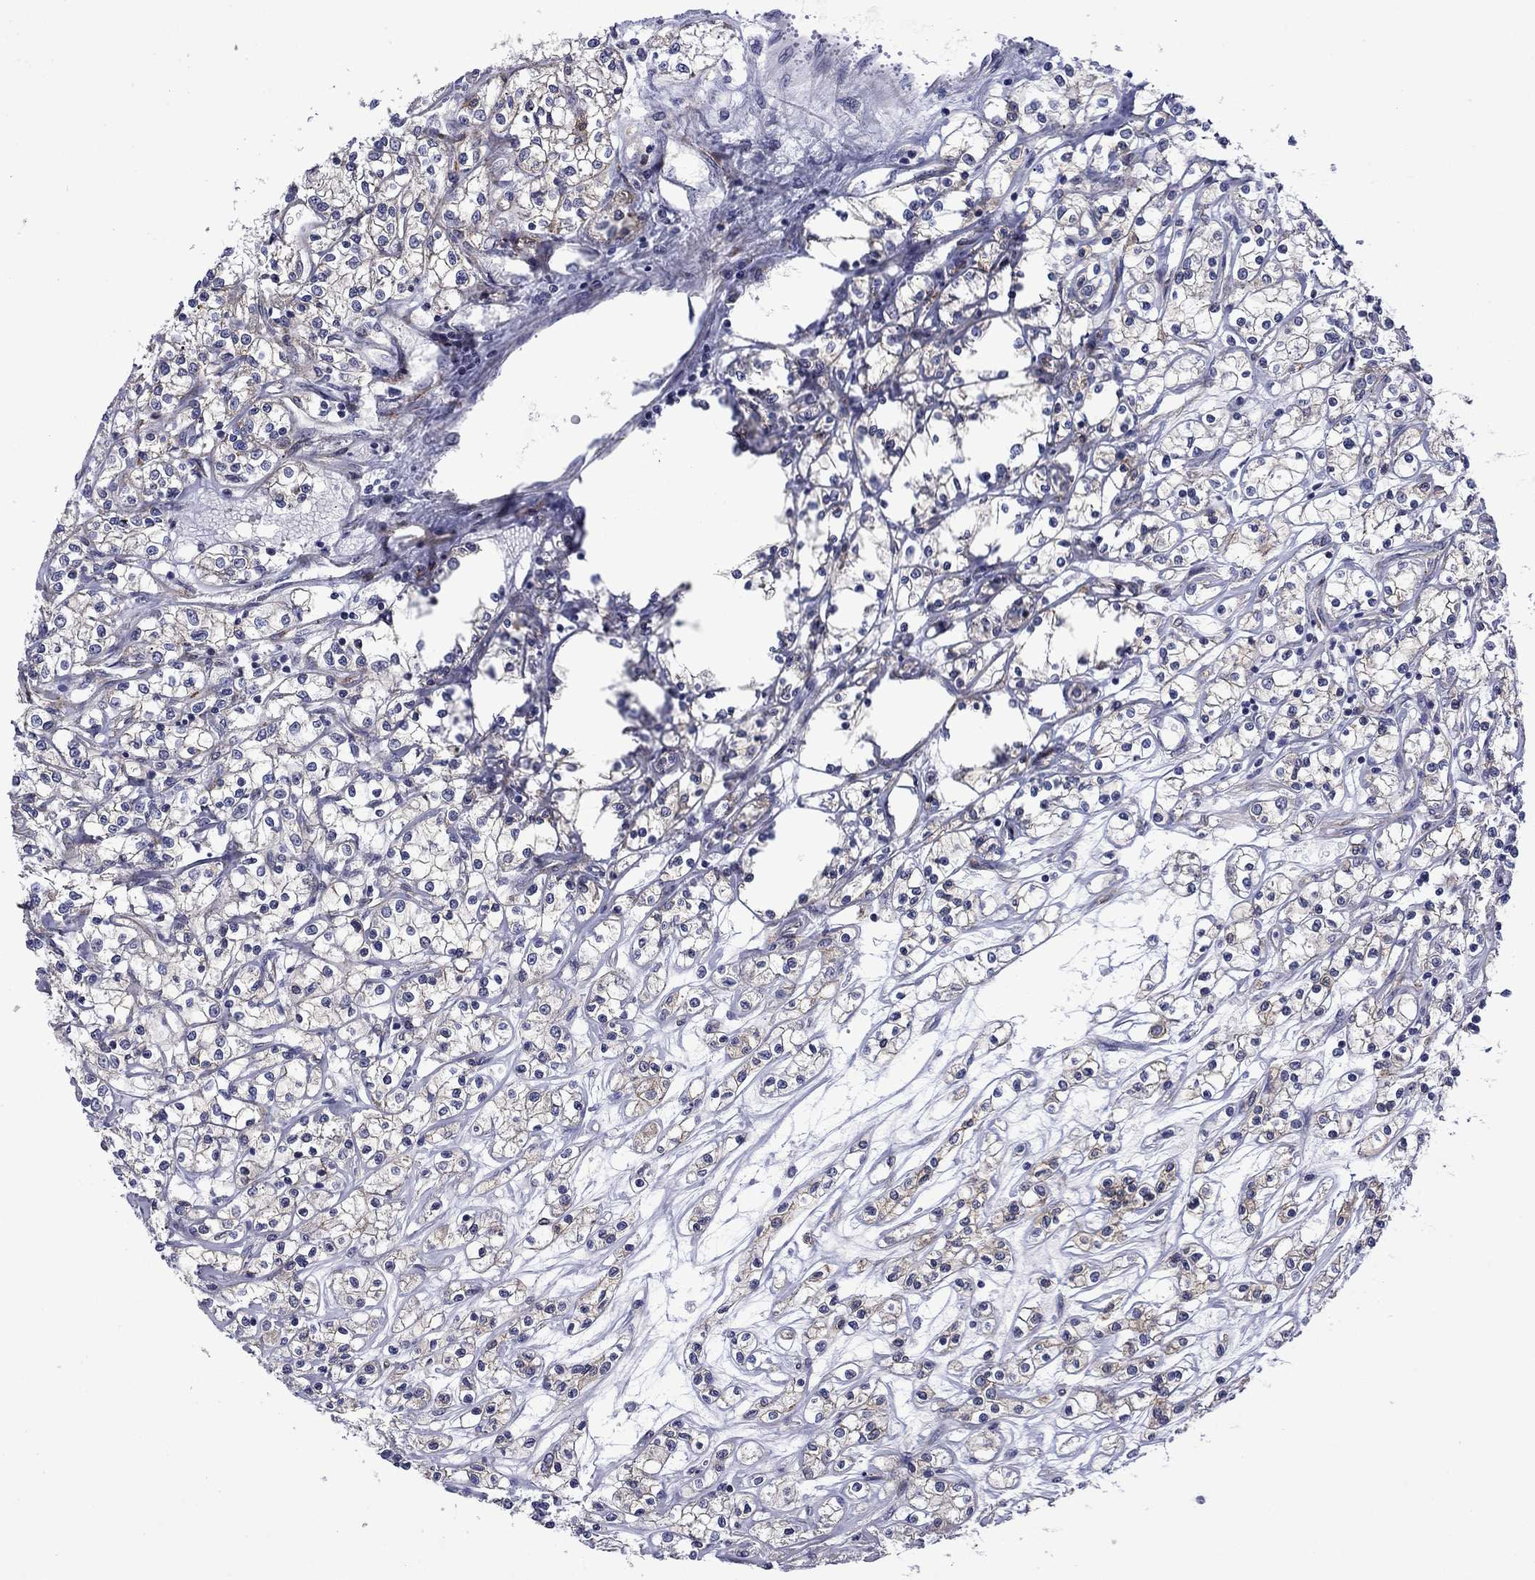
{"staining": {"intensity": "moderate", "quantity": "<25%", "location": "cytoplasmic/membranous"}, "tissue": "renal cancer", "cell_type": "Tumor cells", "image_type": "cancer", "snomed": [{"axis": "morphology", "description": "Adenocarcinoma, NOS"}, {"axis": "topography", "description": "Kidney"}], "caption": "Tumor cells exhibit low levels of moderate cytoplasmic/membranous staining in about <25% of cells in human renal cancer (adenocarcinoma). The protein is stained brown, and the nuclei are stained in blue (DAB (3,3'-diaminobenzidine) IHC with brightfield microscopy, high magnification).", "gene": "LMO7", "patient": {"sex": "female", "age": 59}}